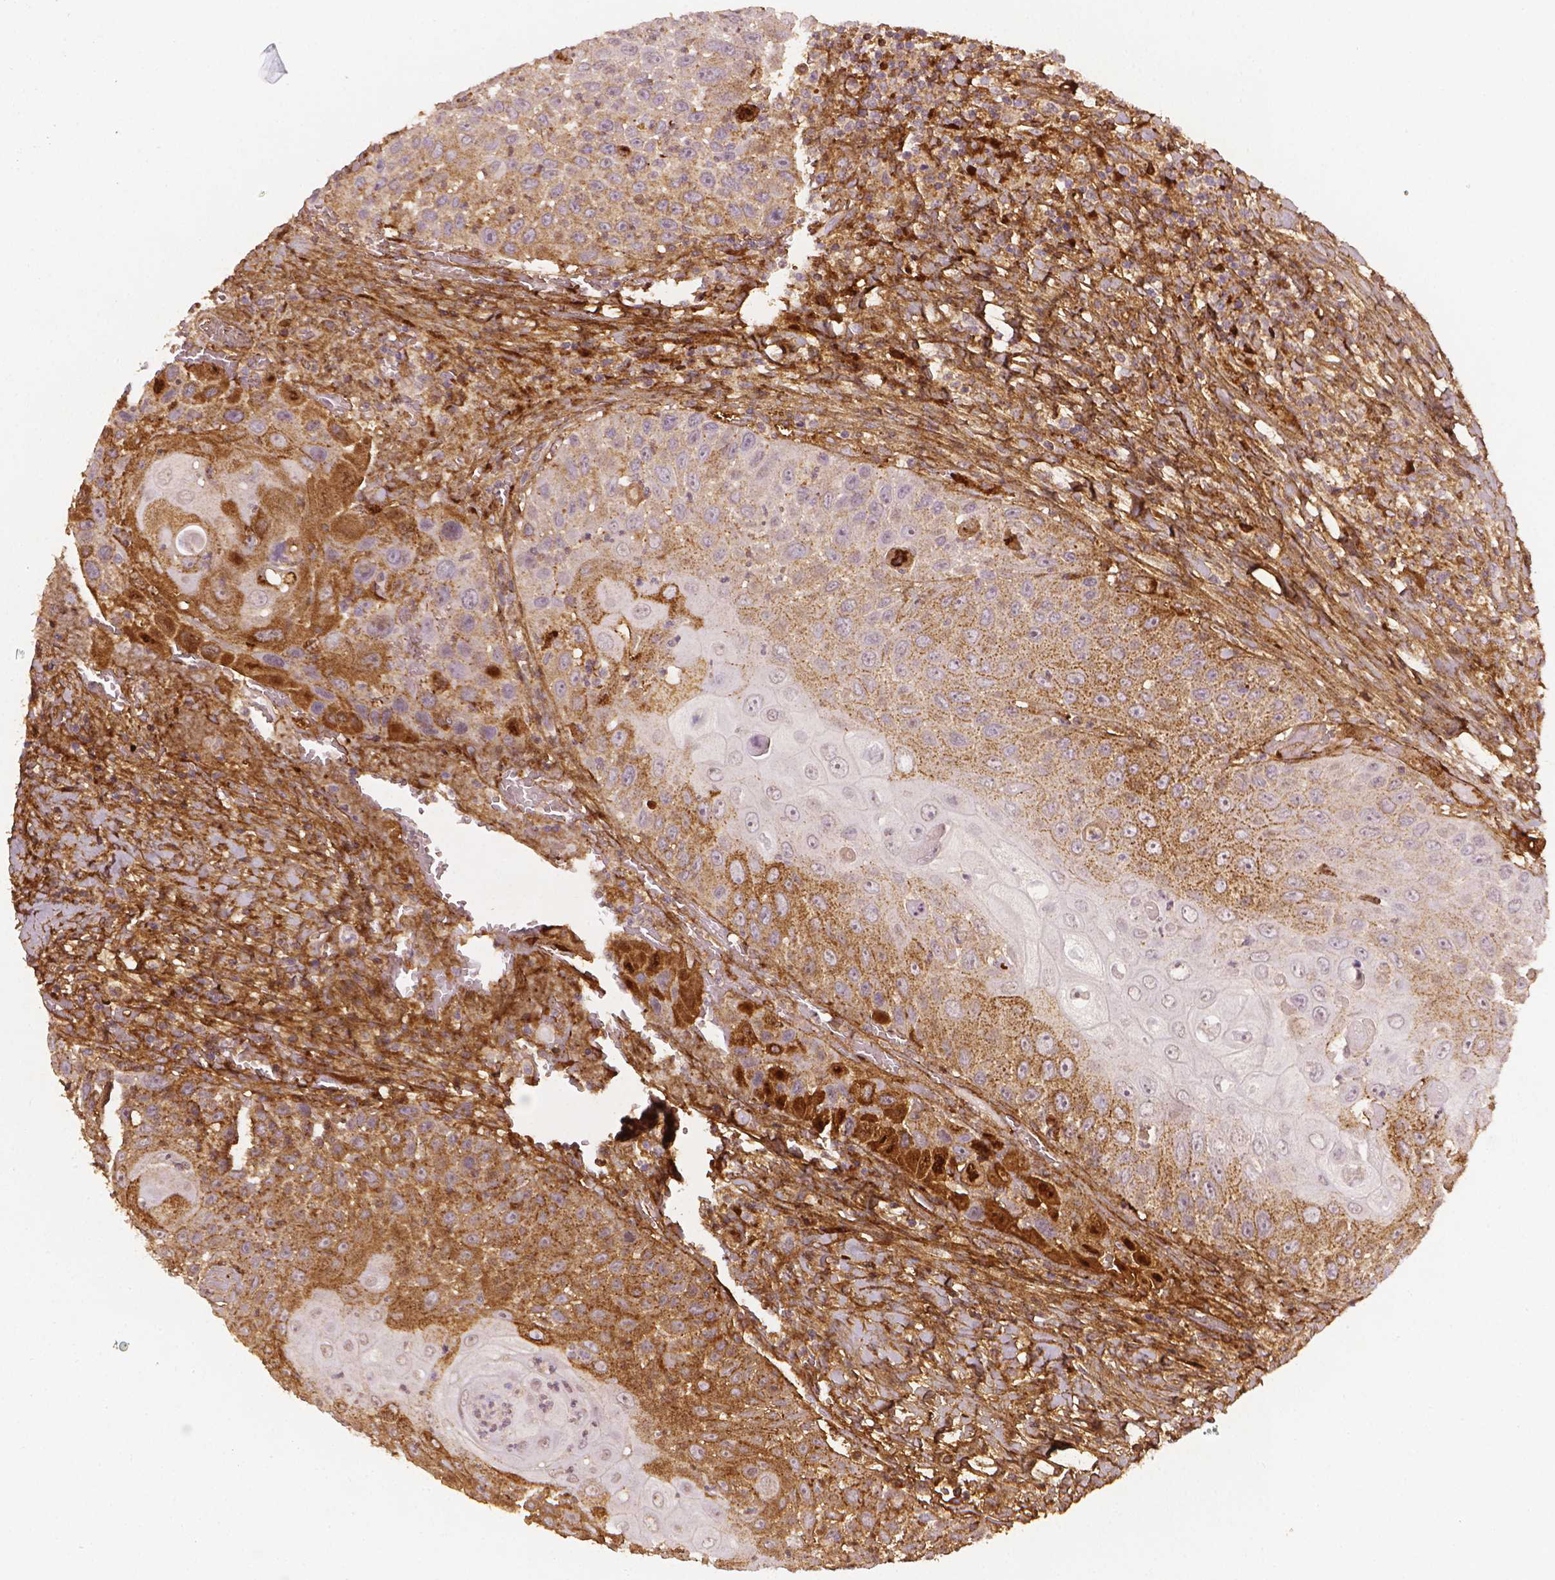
{"staining": {"intensity": "moderate", "quantity": "25%-75%", "location": "cytoplasmic/membranous"}, "tissue": "head and neck cancer", "cell_type": "Tumor cells", "image_type": "cancer", "snomed": [{"axis": "morphology", "description": "Squamous cell carcinoma, NOS"}, {"axis": "topography", "description": "Head-Neck"}], "caption": "DAB (3,3'-diaminobenzidine) immunohistochemical staining of human head and neck cancer demonstrates moderate cytoplasmic/membranous protein positivity in about 25%-75% of tumor cells.", "gene": "DCN", "patient": {"sex": "male", "age": 69}}